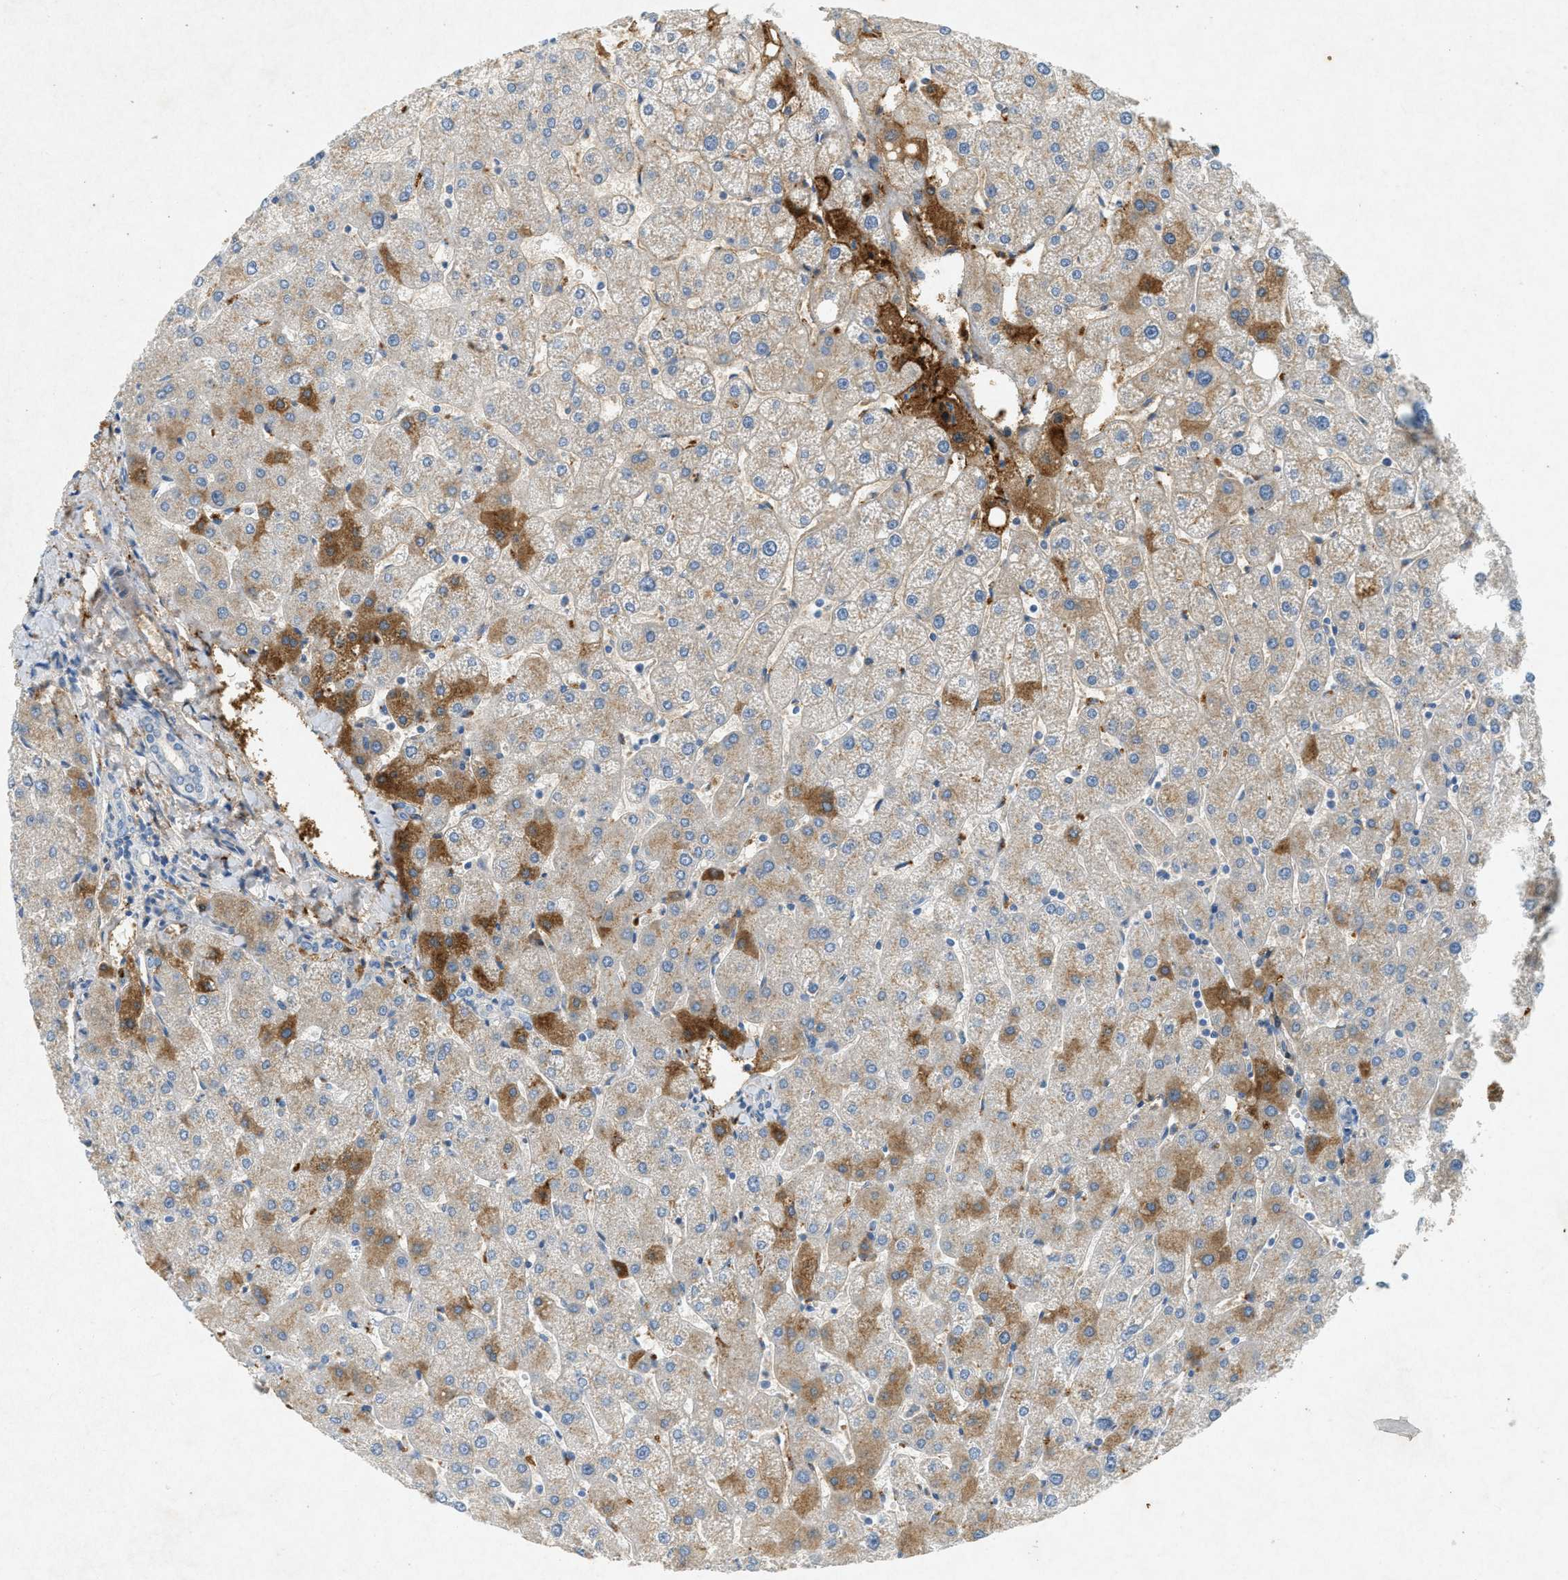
{"staining": {"intensity": "weak", "quantity": "25%-75%", "location": "cytoplasmic/membranous"}, "tissue": "liver", "cell_type": "Cholangiocytes", "image_type": "normal", "snomed": [{"axis": "morphology", "description": "Normal tissue, NOS"}, {"axis": "topography", "description": "Liver"}], "caption": "Immunohistochemical staining of benign human liver demonstrates low levels of weak cytoplasmic/membranous expression in about 25%-75% of cholangiocytes. The protein is shown in brown color, while the nuclei are stained blue.", "gene": "F2", "patient": {"sex": "male", "age": 67}}